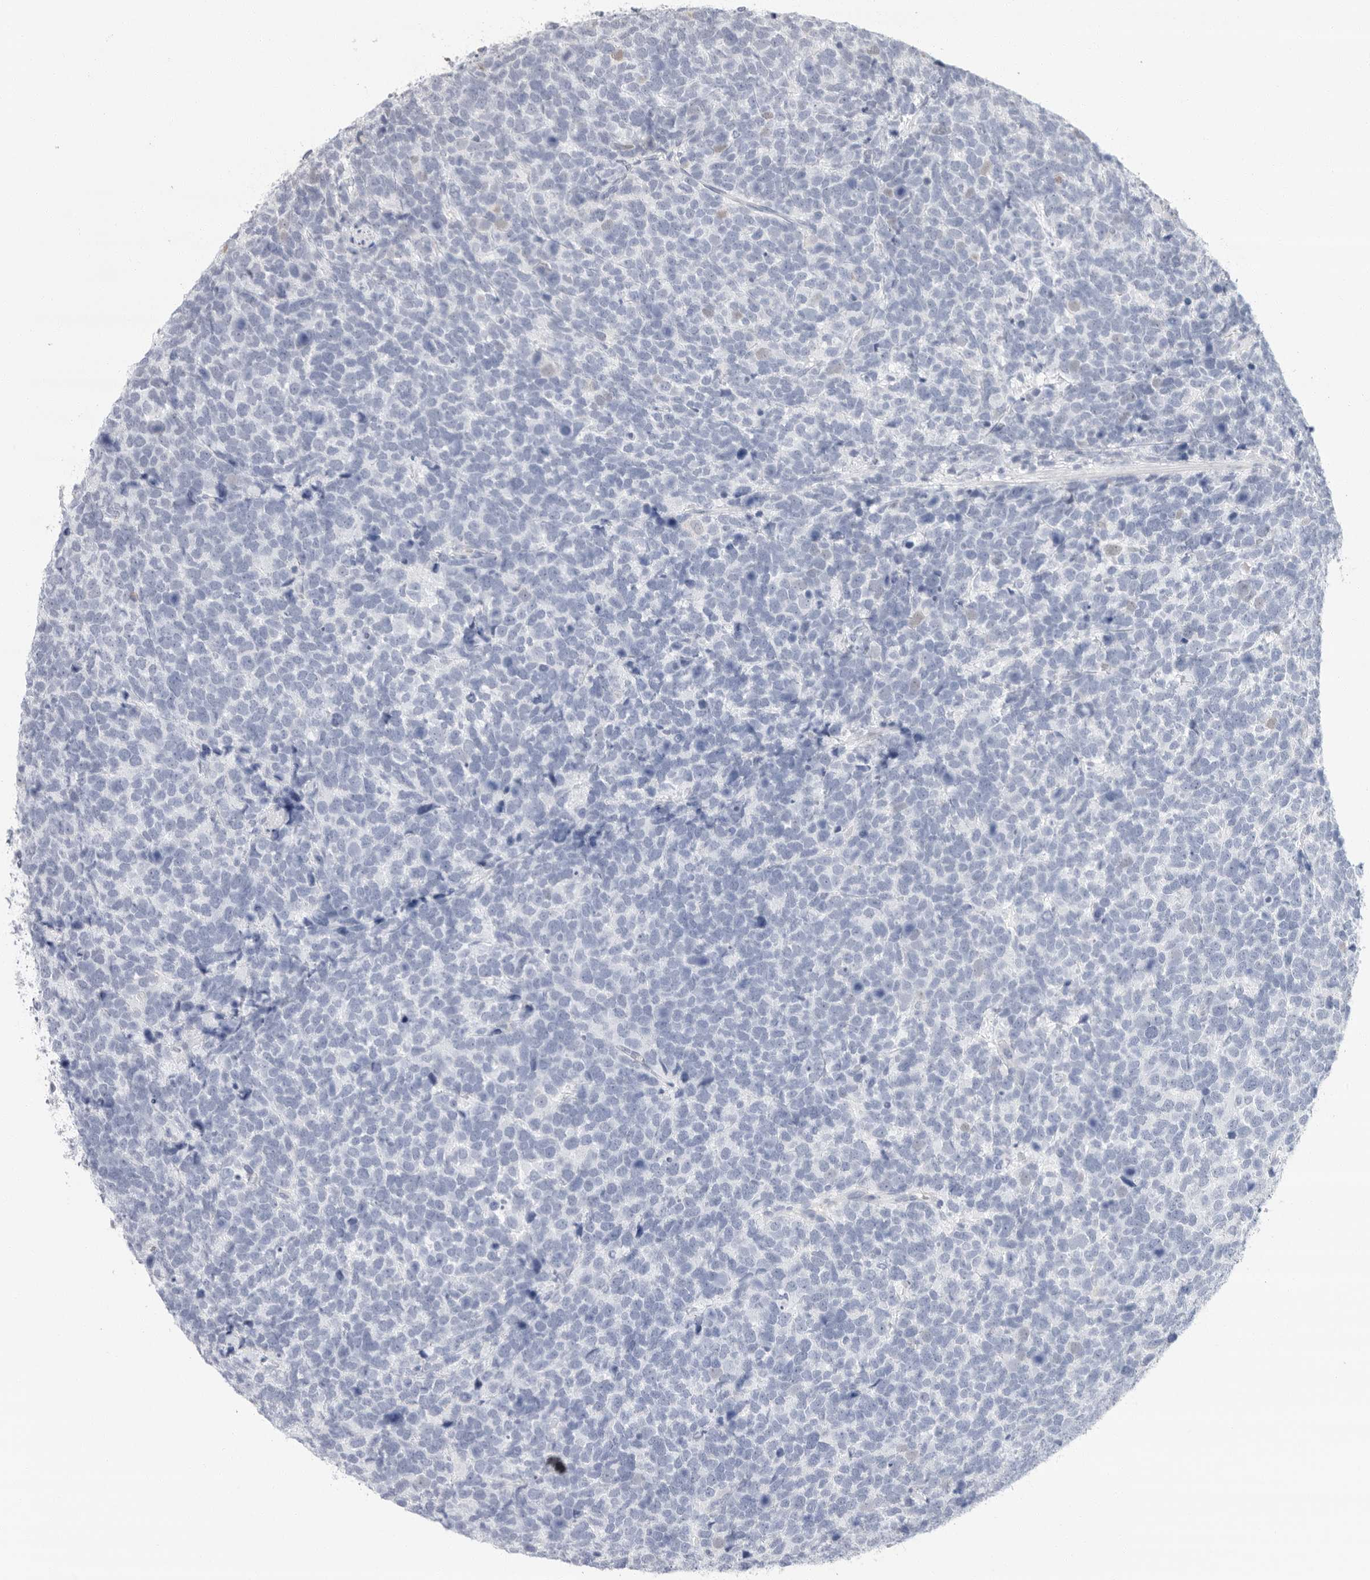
{"staining": {"intensity": "negative", "quantity": "none", "location": "none"}, "tissue": "urothelial cancer", "cell_type": "Tumor cells", "image_type": "cancer", "snomed": [{"axis": "morphology", "description": "Urothelial carcinoma, High grade"}, {"axis": "topography", "description": "Urinary bladder"}], "caption": "IHC of human urothelial carcinoma (high-grade) reveals no staining in tumor cells.", "gene": "ARHGEF10", "patient": {"sex": "female", "age": 82}}